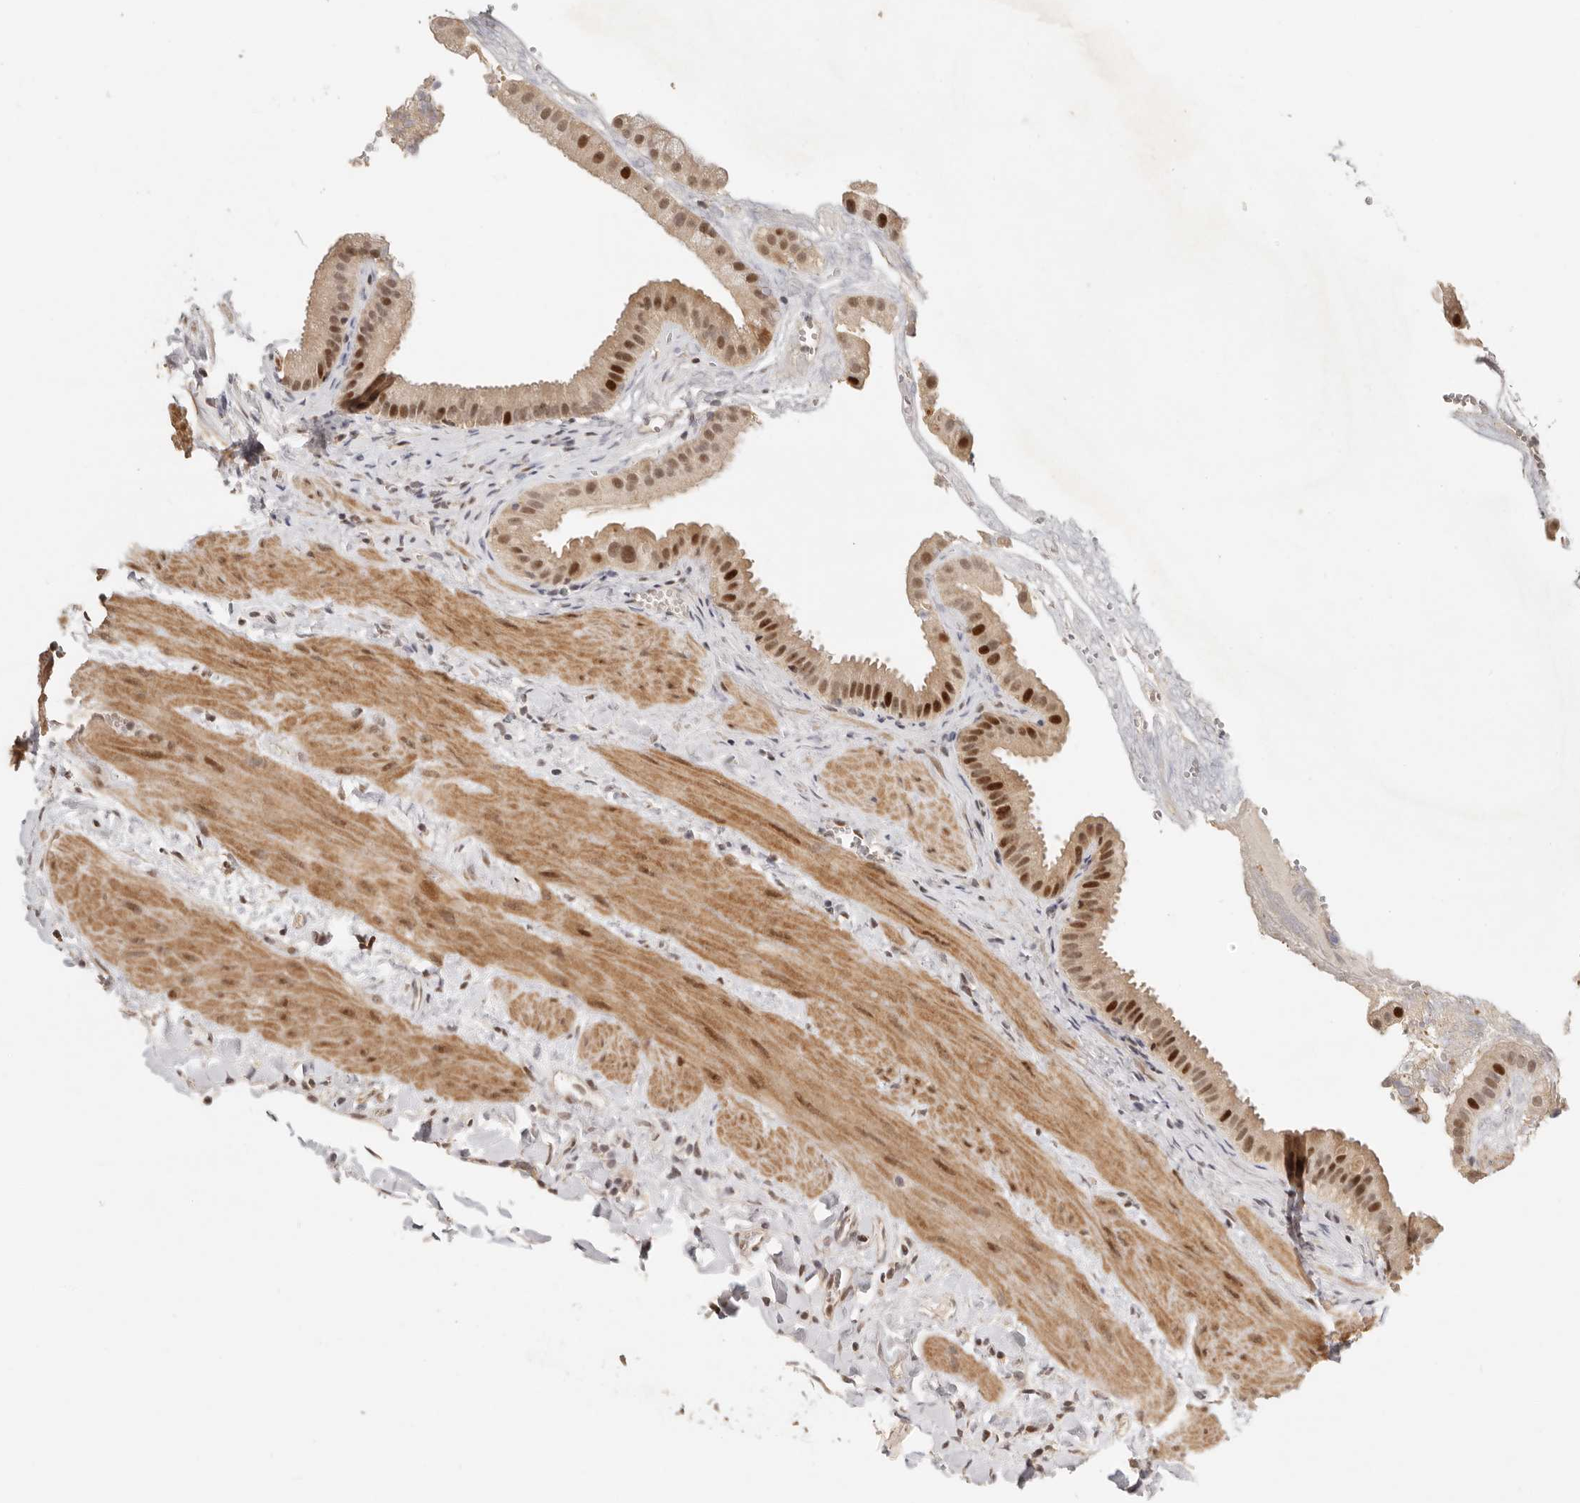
{"staining": {"intensity": "moderate", "quantity": ">75%", "location": "cytoplasmic/membranous,nuclear"}, "tissue": "gallbladder", "cell_type": "Glandular cells", "image_type": "normal", "snomed": [{"axis": "morphology", "description": "Normal tissue, NOS"}, {"axis": "topography", "description": "Gallbladder"}], "caption": "High-magnification brightfield microscopy of normal gallbladder stained with DAB (3,3'-diaminobenzidine) (brown) and counterstained with hematoxylin (blue). glandular cells exhibit moderate cytoplasmic/membranous,nuclear expression is present in about>75% of cells. (DAB IHC, brown staining for protein, blue staining for nuclei).", "gene": "GPBP1L1", "patient": {"sex": "male", "age": 55}}